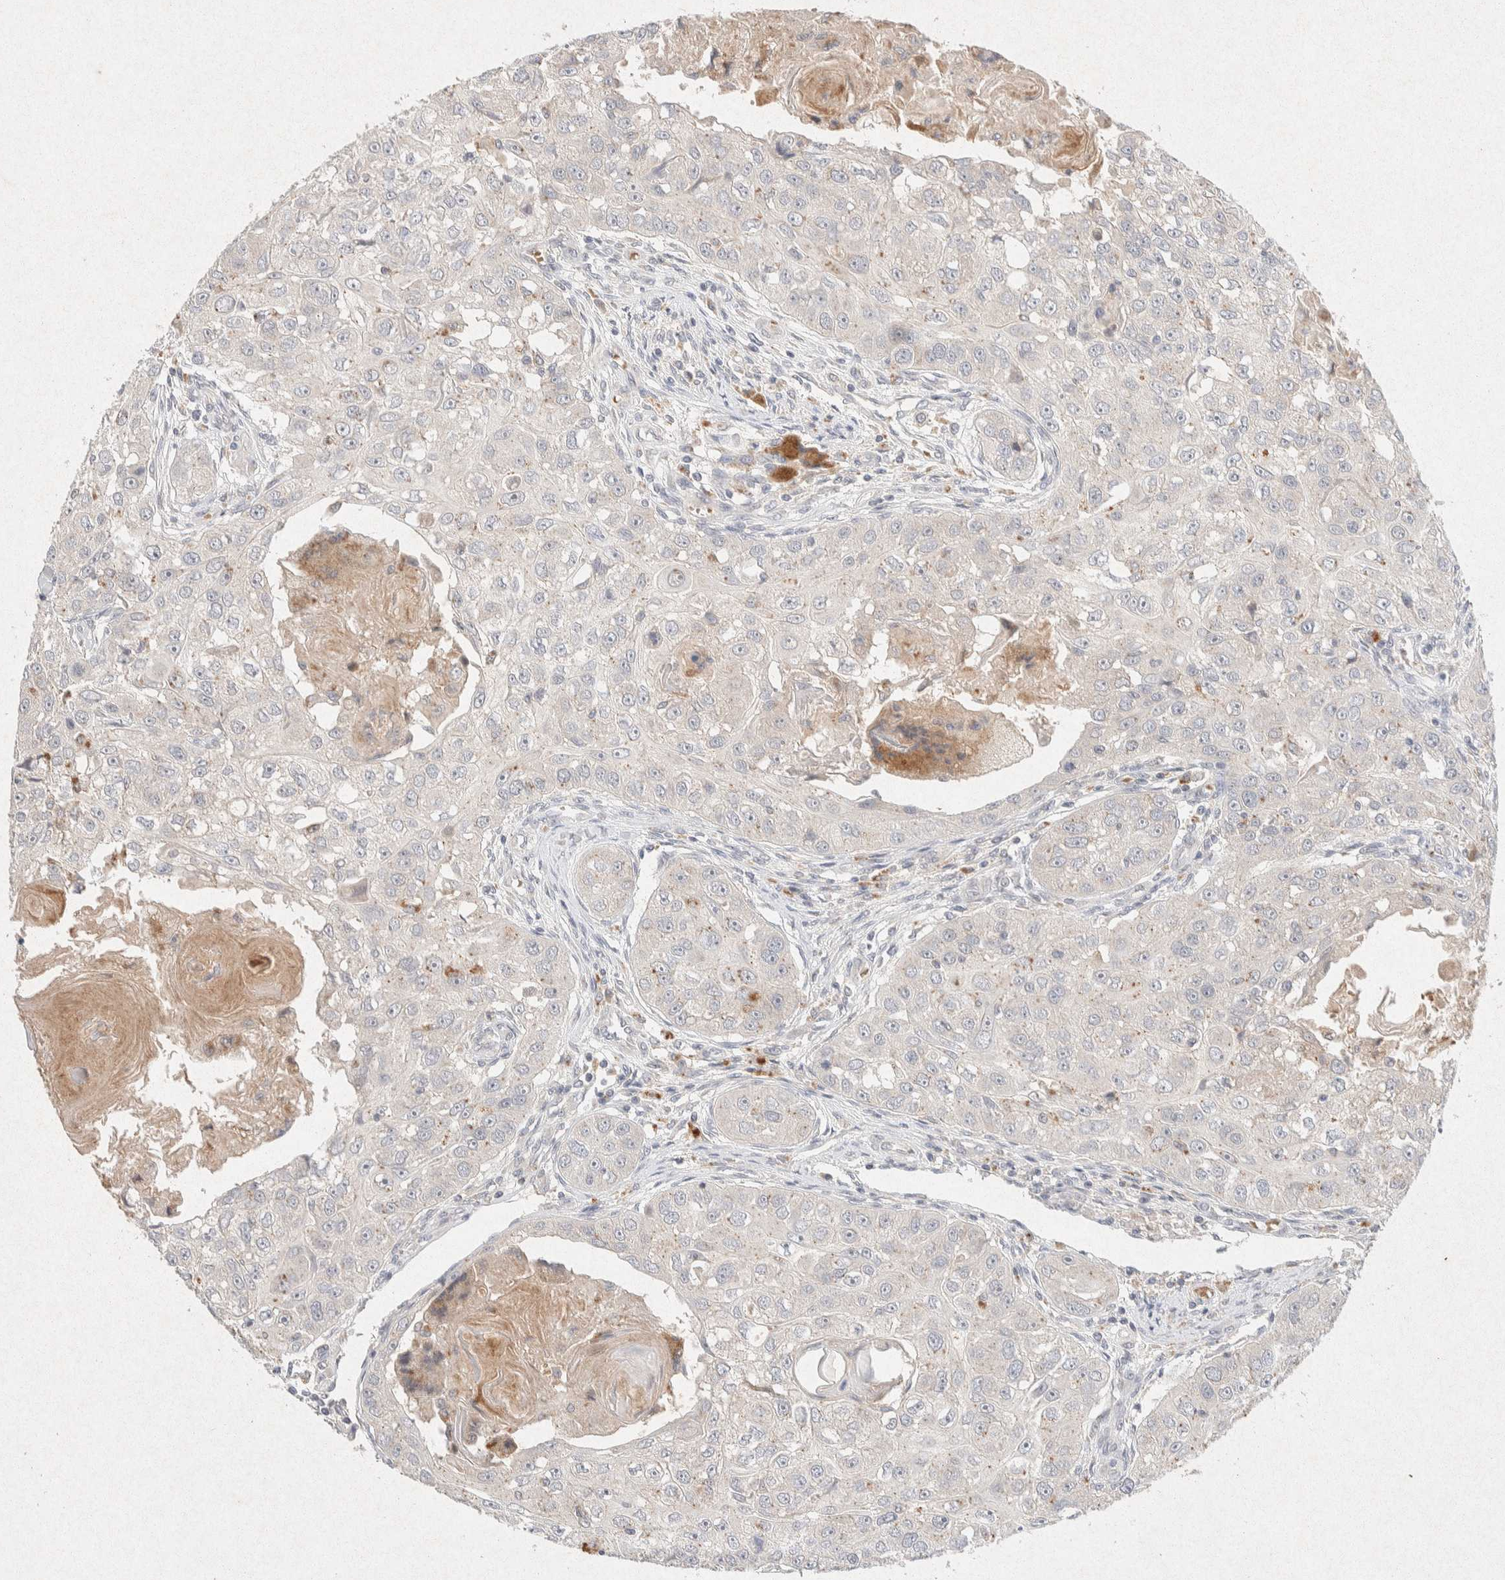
{"staining": {"intensity": "negative", "quantity": "none", "location": "none"}, "tissue": "head and neck cancer", "cell_type": "Tumor cells", "image_type": "cancer", "snomed": [{"axis": "morphology", "description": "Normal tissue, NOS"}, {"axis": "morphology", "description": "Squamous cell carcinoma, NOS"}, {"axis": "topography", "description": "Skeletal muscle"}, {"axis": "topography", "description": "Head-Neck"}], "caption": "The immunohistochemistry micrograph has no significant expression in tumor cells of head and neck cancer tissue. The staining is performed using DAB (3,3'-diaminobenzidine) brown chromogen with nuclei counter-stained in using hematoxylin.", "gene": "GNAI1", "patient": {"sex": "male", "age": 51}}